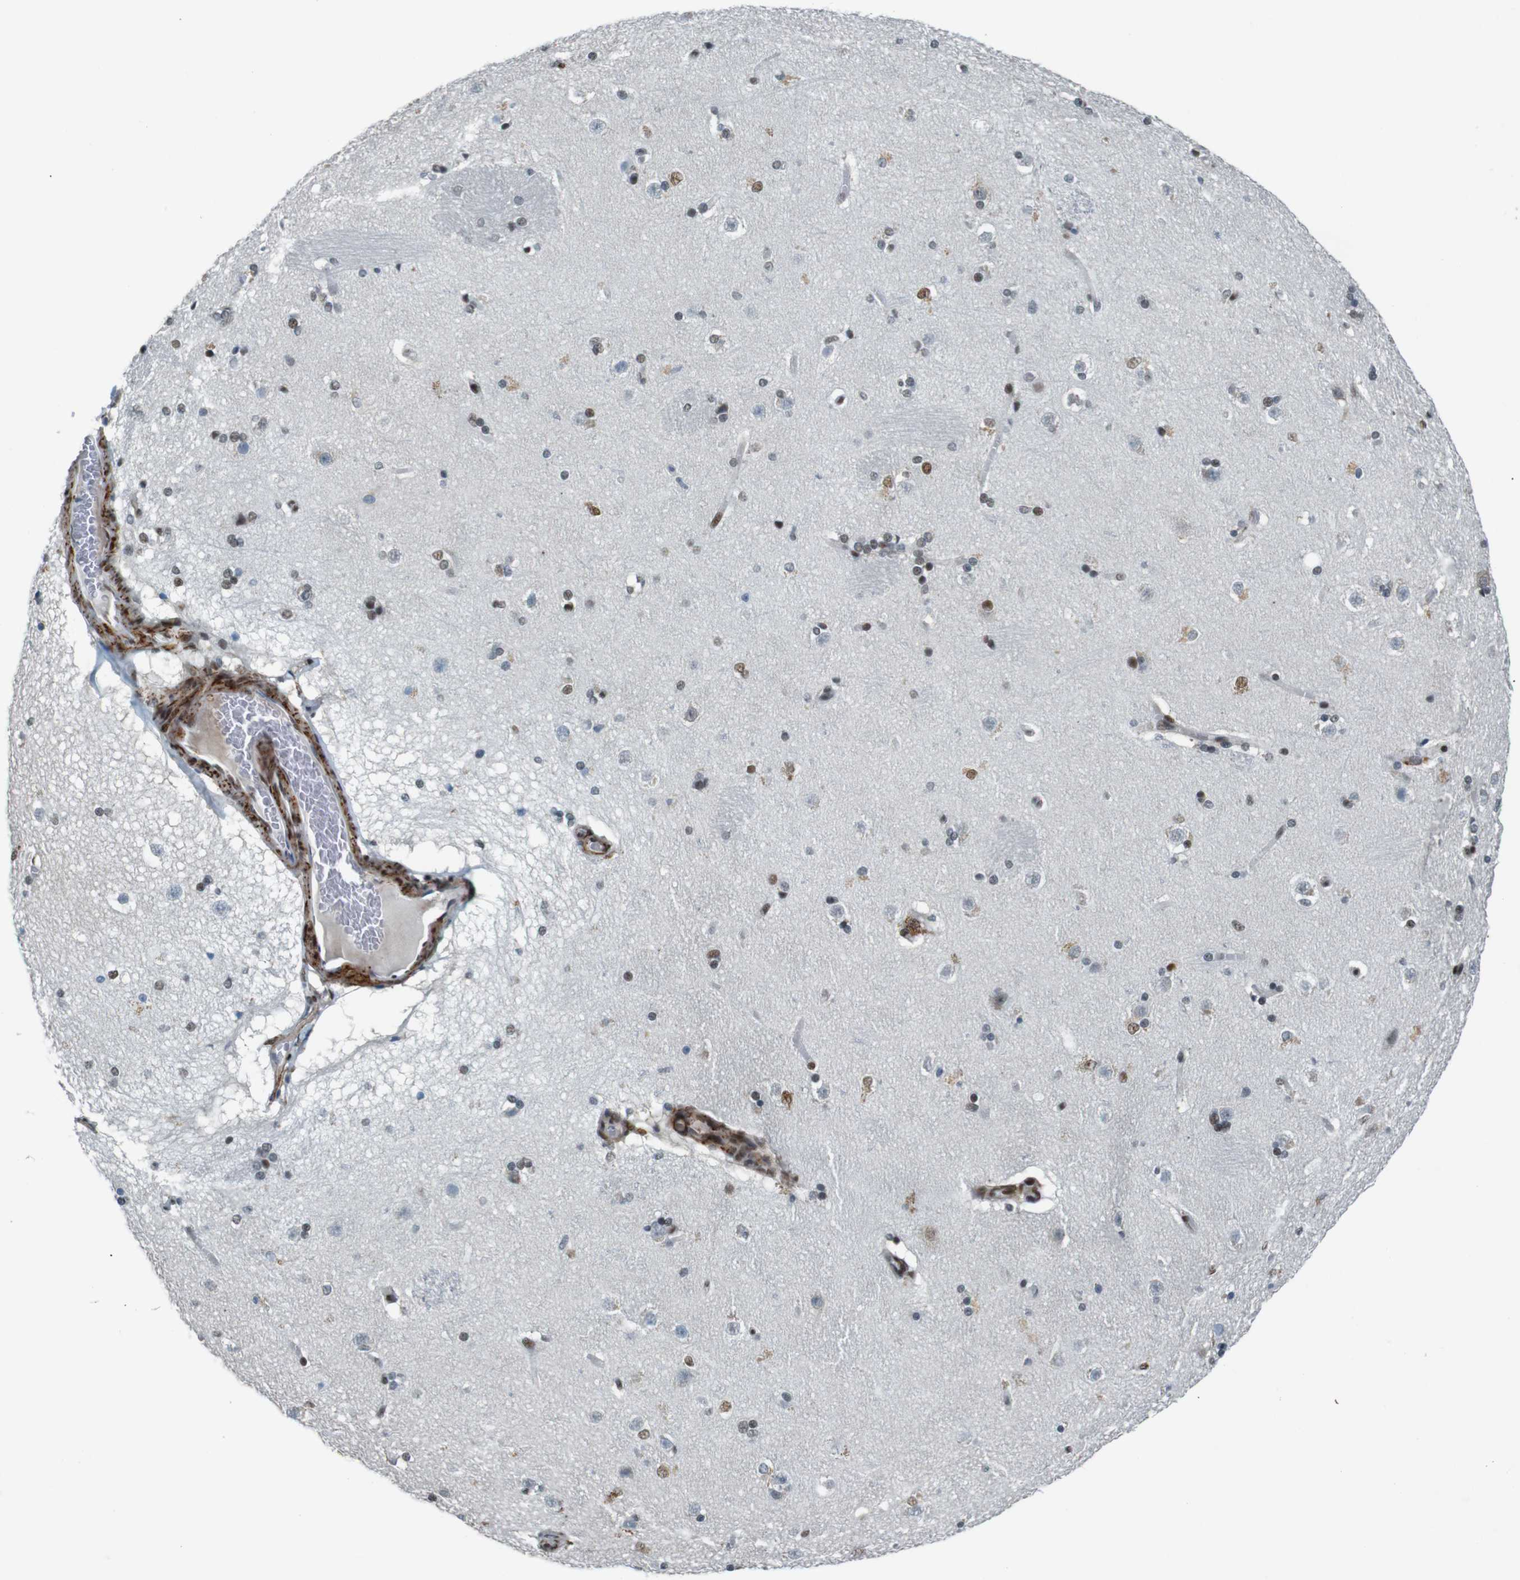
{"staining": {"intensity": "weak", "quantity": "25%-75%", "location": "nuclear"}, "tissue": "caudate", "cell_type": "Glial cells", "image_type": "normal", "snomed": [{"axis": "morphology", "description": "Normal tissue, NOS"}, {"axis": "topography", "description": "Lateral ventricle wall"}], "caption": "The micrograph reveals staining of benign caudate, revealing weak nuclear protein expression (brown color) within glial cells. (IHC, brightfield microscopy, high magnification).", "gene": "HEXIM1", "patient": {"sex": "female", "age": 19}}